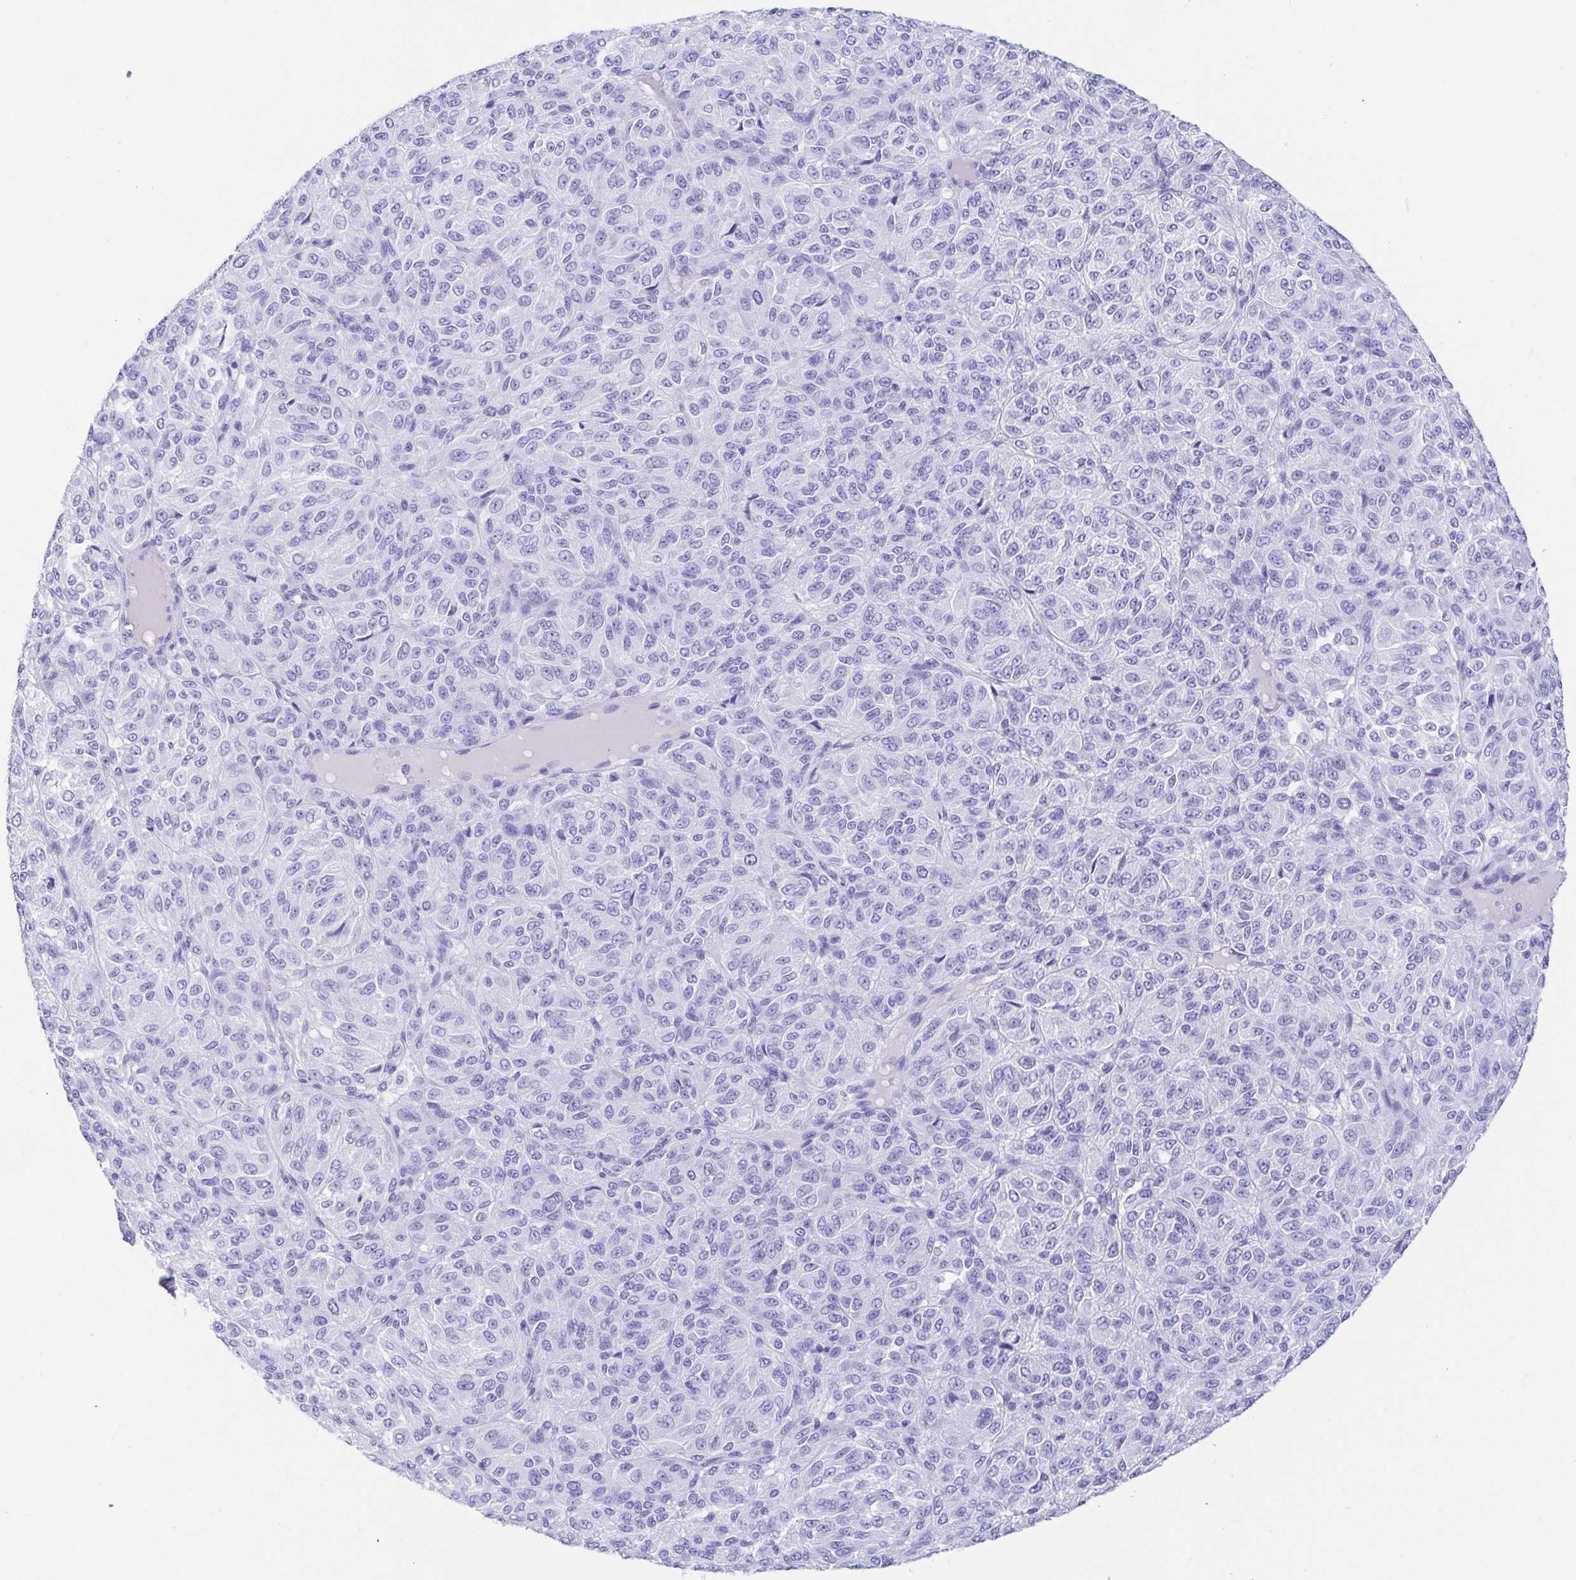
{"staining": {"intensity": "negative", "quantity": "none", "location": "none"}, "tissue": "melanoma", "cell_type": "Tumor cells", "image_type": "cancer", "snomed": [{"axis": "morphology", "description": "Malignant melanoma, Metastatic site"}, {"axis": "topography", "description": "Brain"}], "caption": "A high-resolution micrograph shows IHC staining of melanoma, which exhibits no significant positivity in tumor cells.", "gene": "GKN1", "patient": {"sex": "female", "age": 56}}